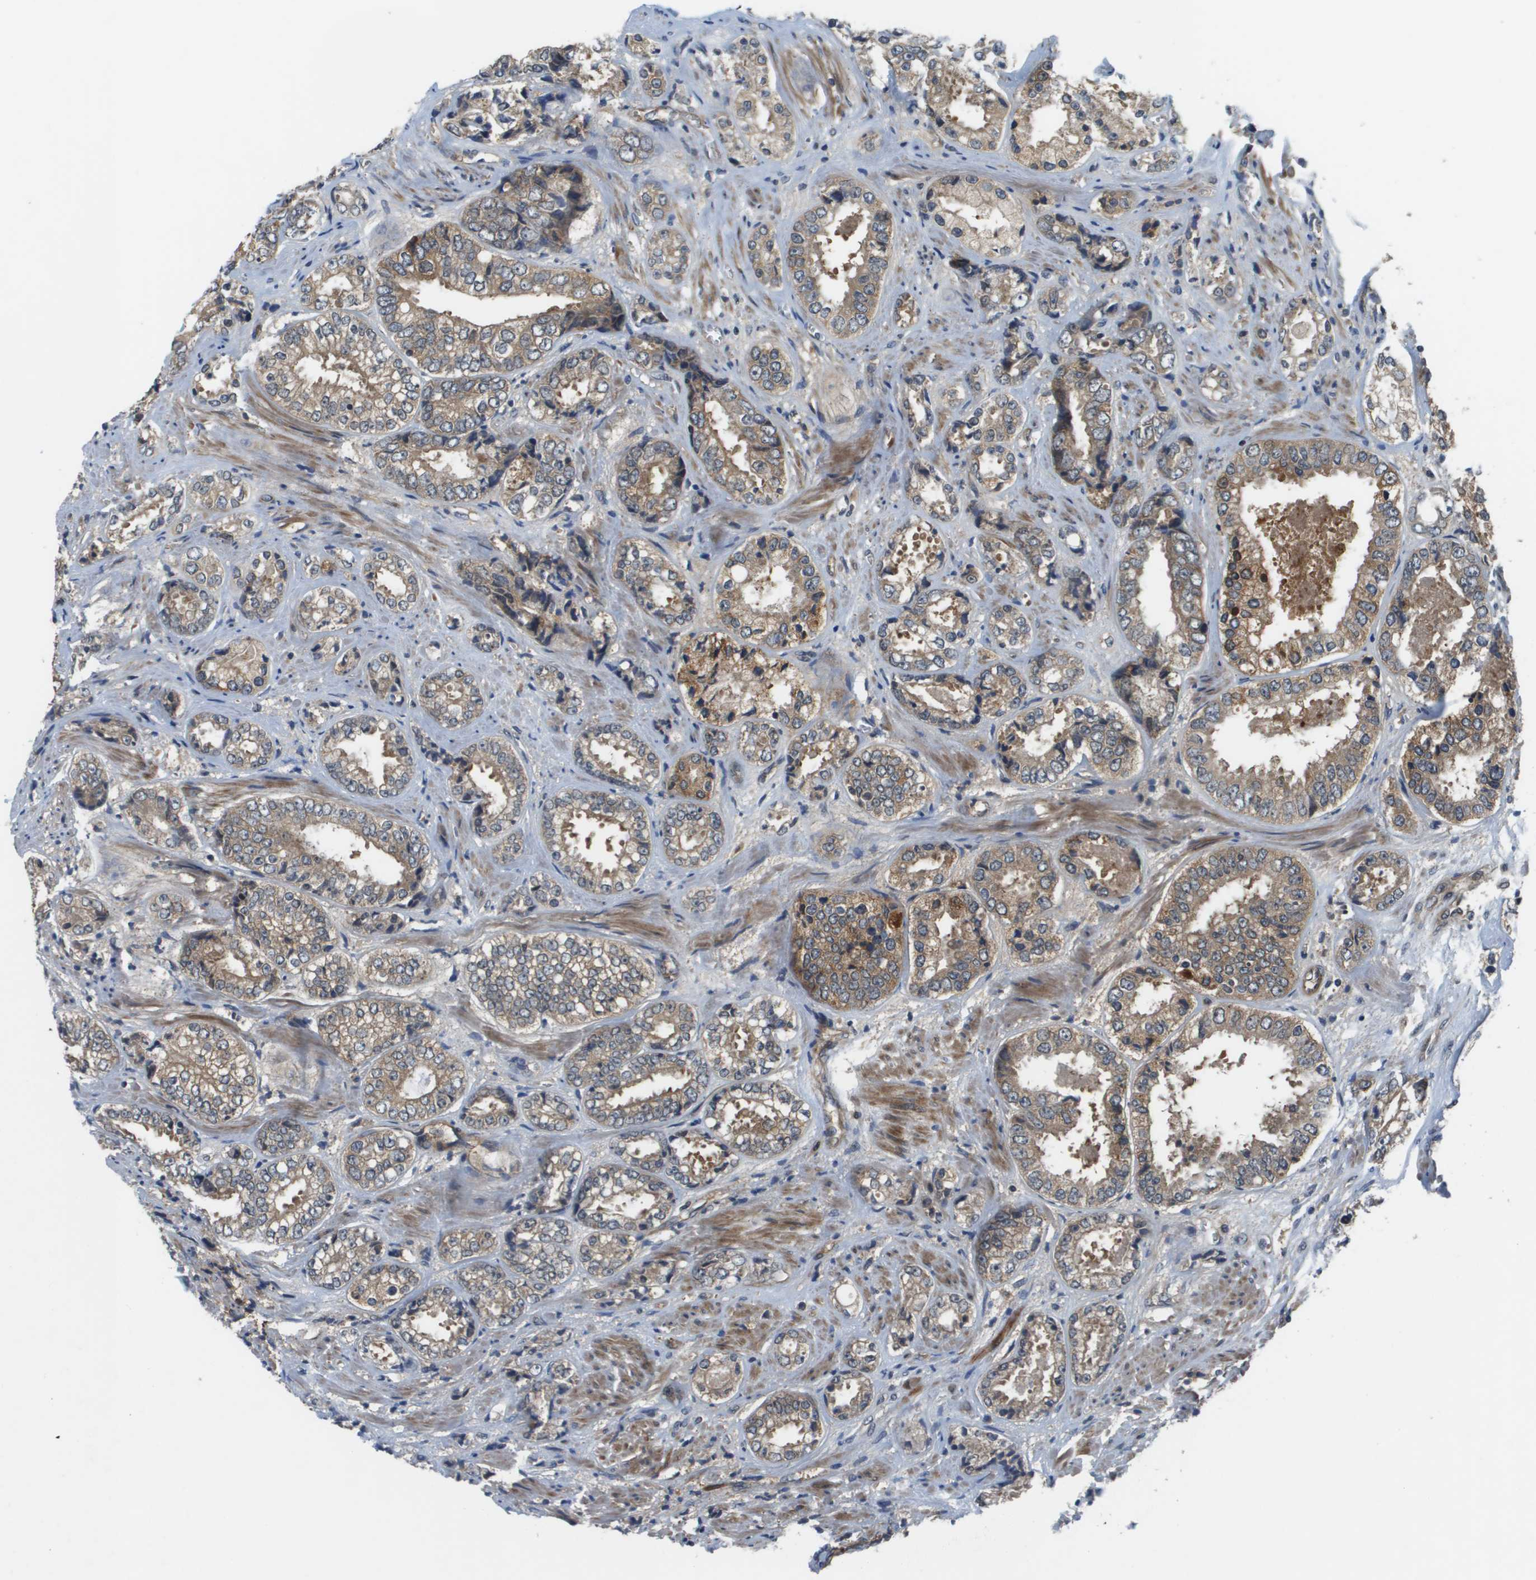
{"staining": {"intensity": "moderate", "quantity": ">75%", "location": "cytoplasmic/membranous"}, "tissue": "prostate cancer", "cell_type": "Tumor cells", "image_type": "cancer", "snomed": [{"axis": "morphology", "description": "Adenocarcinoma, High grade"}, {"axis": "topography", "description": "Prostate"}], "caption": "Brown immunohistochemical staining in human prostate cancer (high-grade adenocarcinoma) reveals moderate cytoplasmic/membranous positivity in approximately >75% of tumor cells. The staining was performed using DAB (3,3'-diaminobenzidine) to visualize the protein expression in brown, while the nuclei were stained in blue with hematoxylin (Magnification: 20x).", "gene": "ENPP5", "patient": {"sex": "male", "age": 61}}